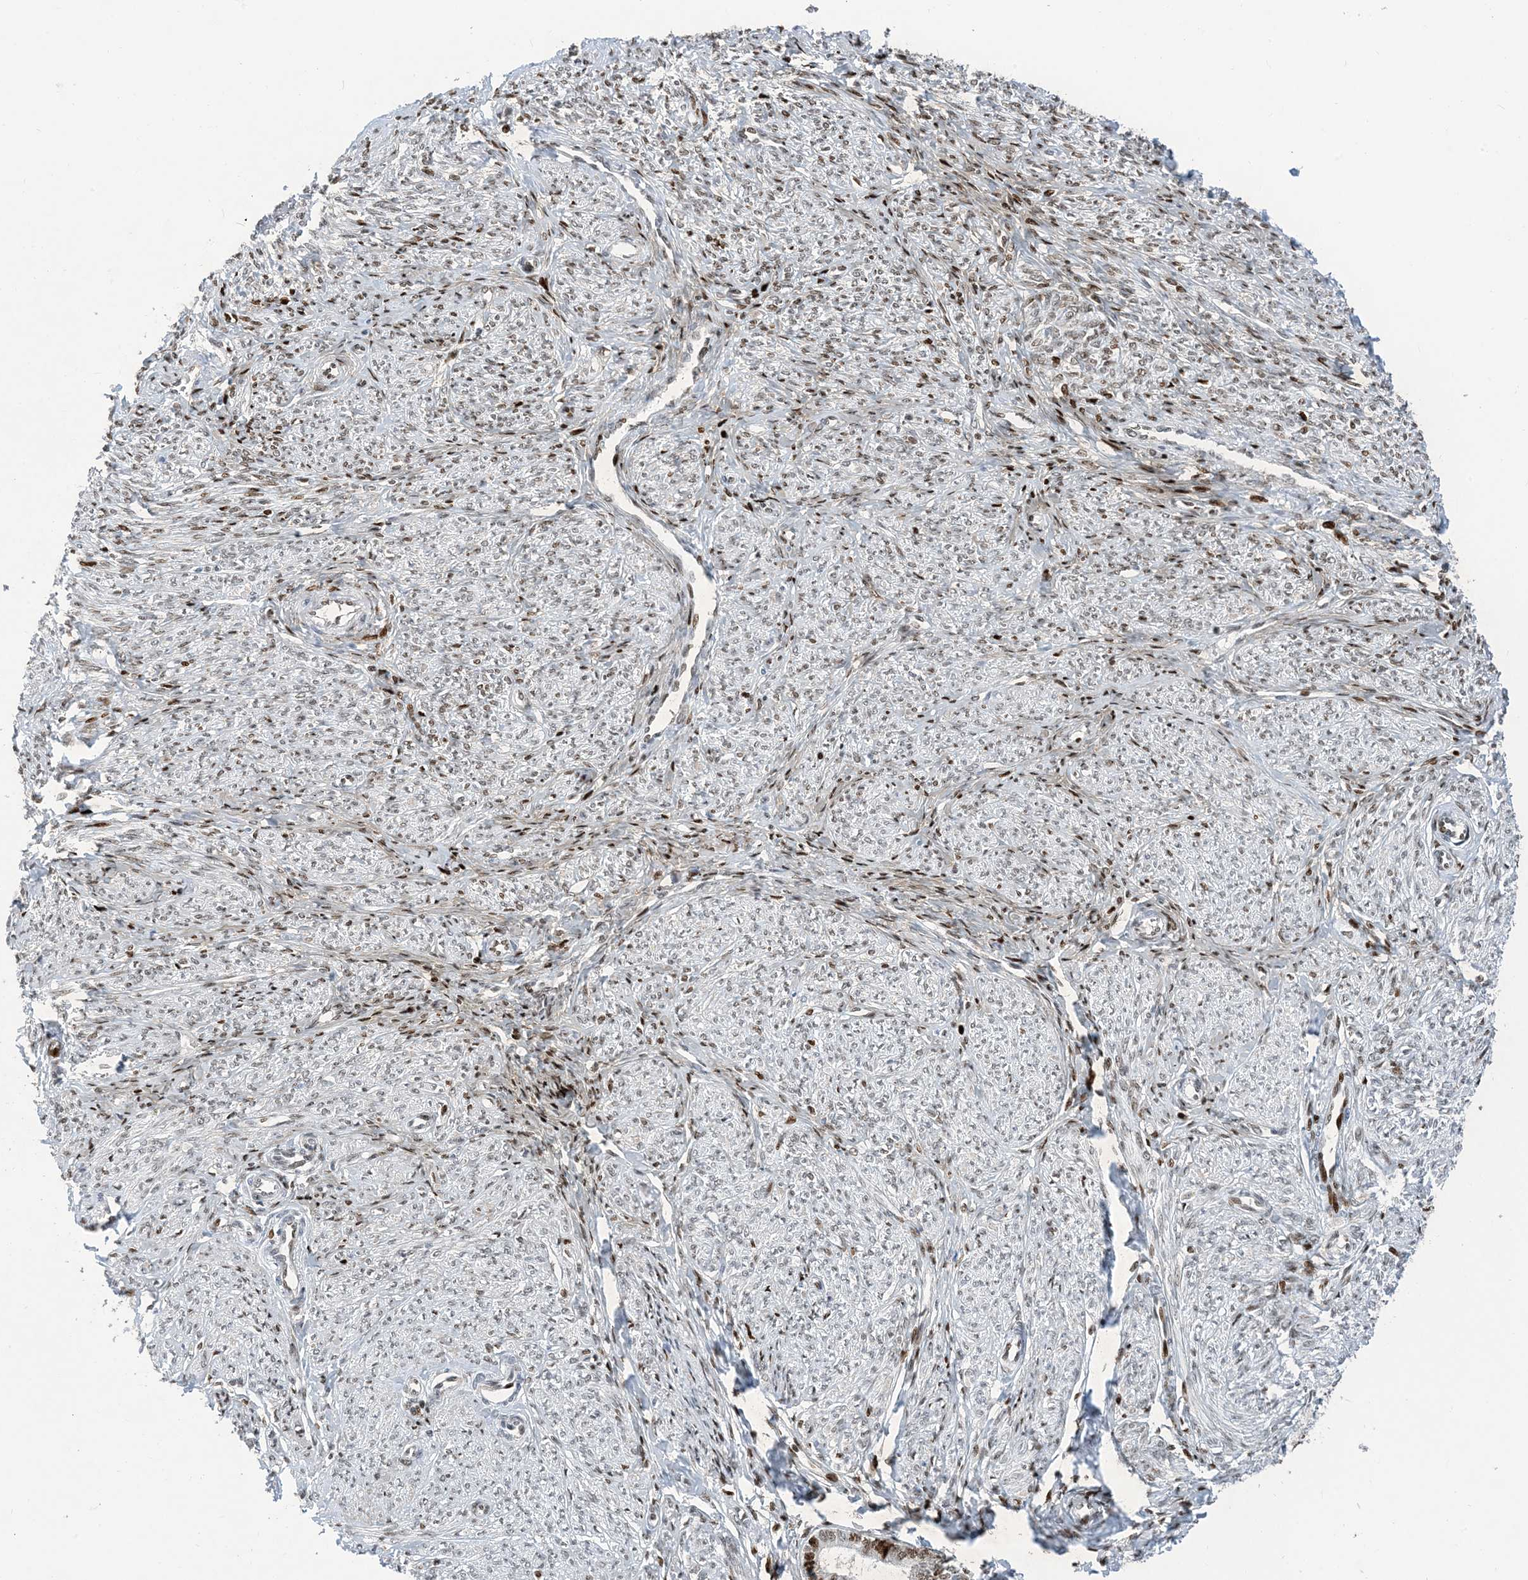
{"staining": {"intensity": "moderate", "quantity": "<25%", "location": "nuclear"}, "tissue": "endometrium", "cell_type": "Cells in endometrial stroma", "image_type": "normal", "snomed": [{"axis": "morphology", "description": "Normal tissue, NOS"}, {"axis": "topography", "description": "Endometrium"}], "caption": "Moderate nuclear positivity is appreciated in approximately <25% of cells in endometrial stroma in normal endometrium. The protein of interest is shown in brown color, while the nuclei are stained blue.", "gene": "SLC25A53", "patient": {"sex": "female", "age": 72}}